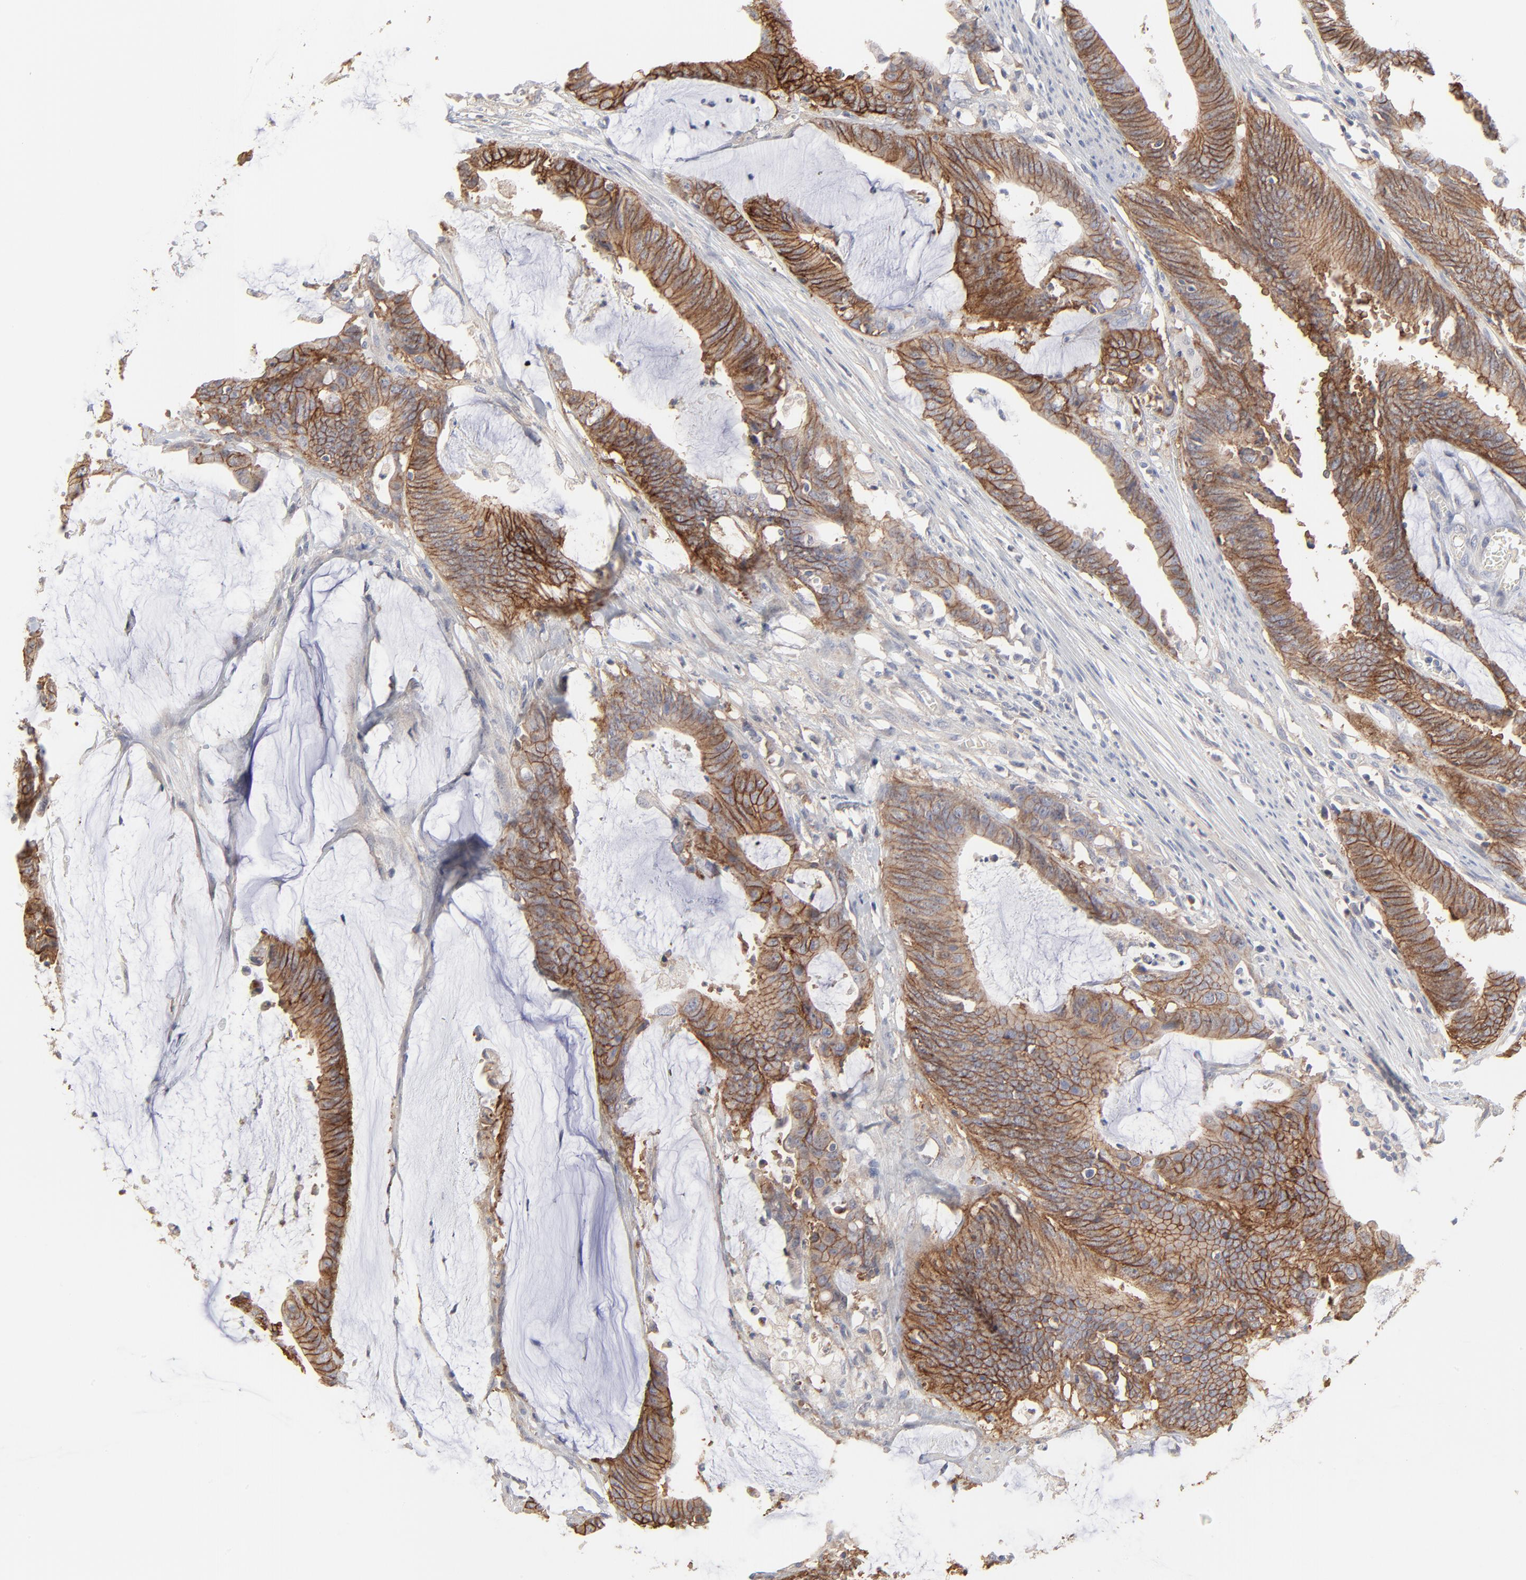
{"staining": {"intensity": "moderate", "quantity": ">75%", "location": "cytoplasmic/membranous"}, "tissue": "colorectal cancer", "cell_type": "Tumor cells", "image_type": "cancer", "snomed": [{"axis": "morphology", "description": "Adenocarcinoma, NOS"}, {"axis": "topography", "description": "Rectum"}], "caption": "The micrograph demonstrates a brown stain indicating the presence of a protein in the cytoplasmic/membranous of tumor cells in colorectal cancer (adenocarcinoma). Nuclei are stained in blue.", "gene": "SLC16A1", "patient": {"sex": "female", "age": 66}}